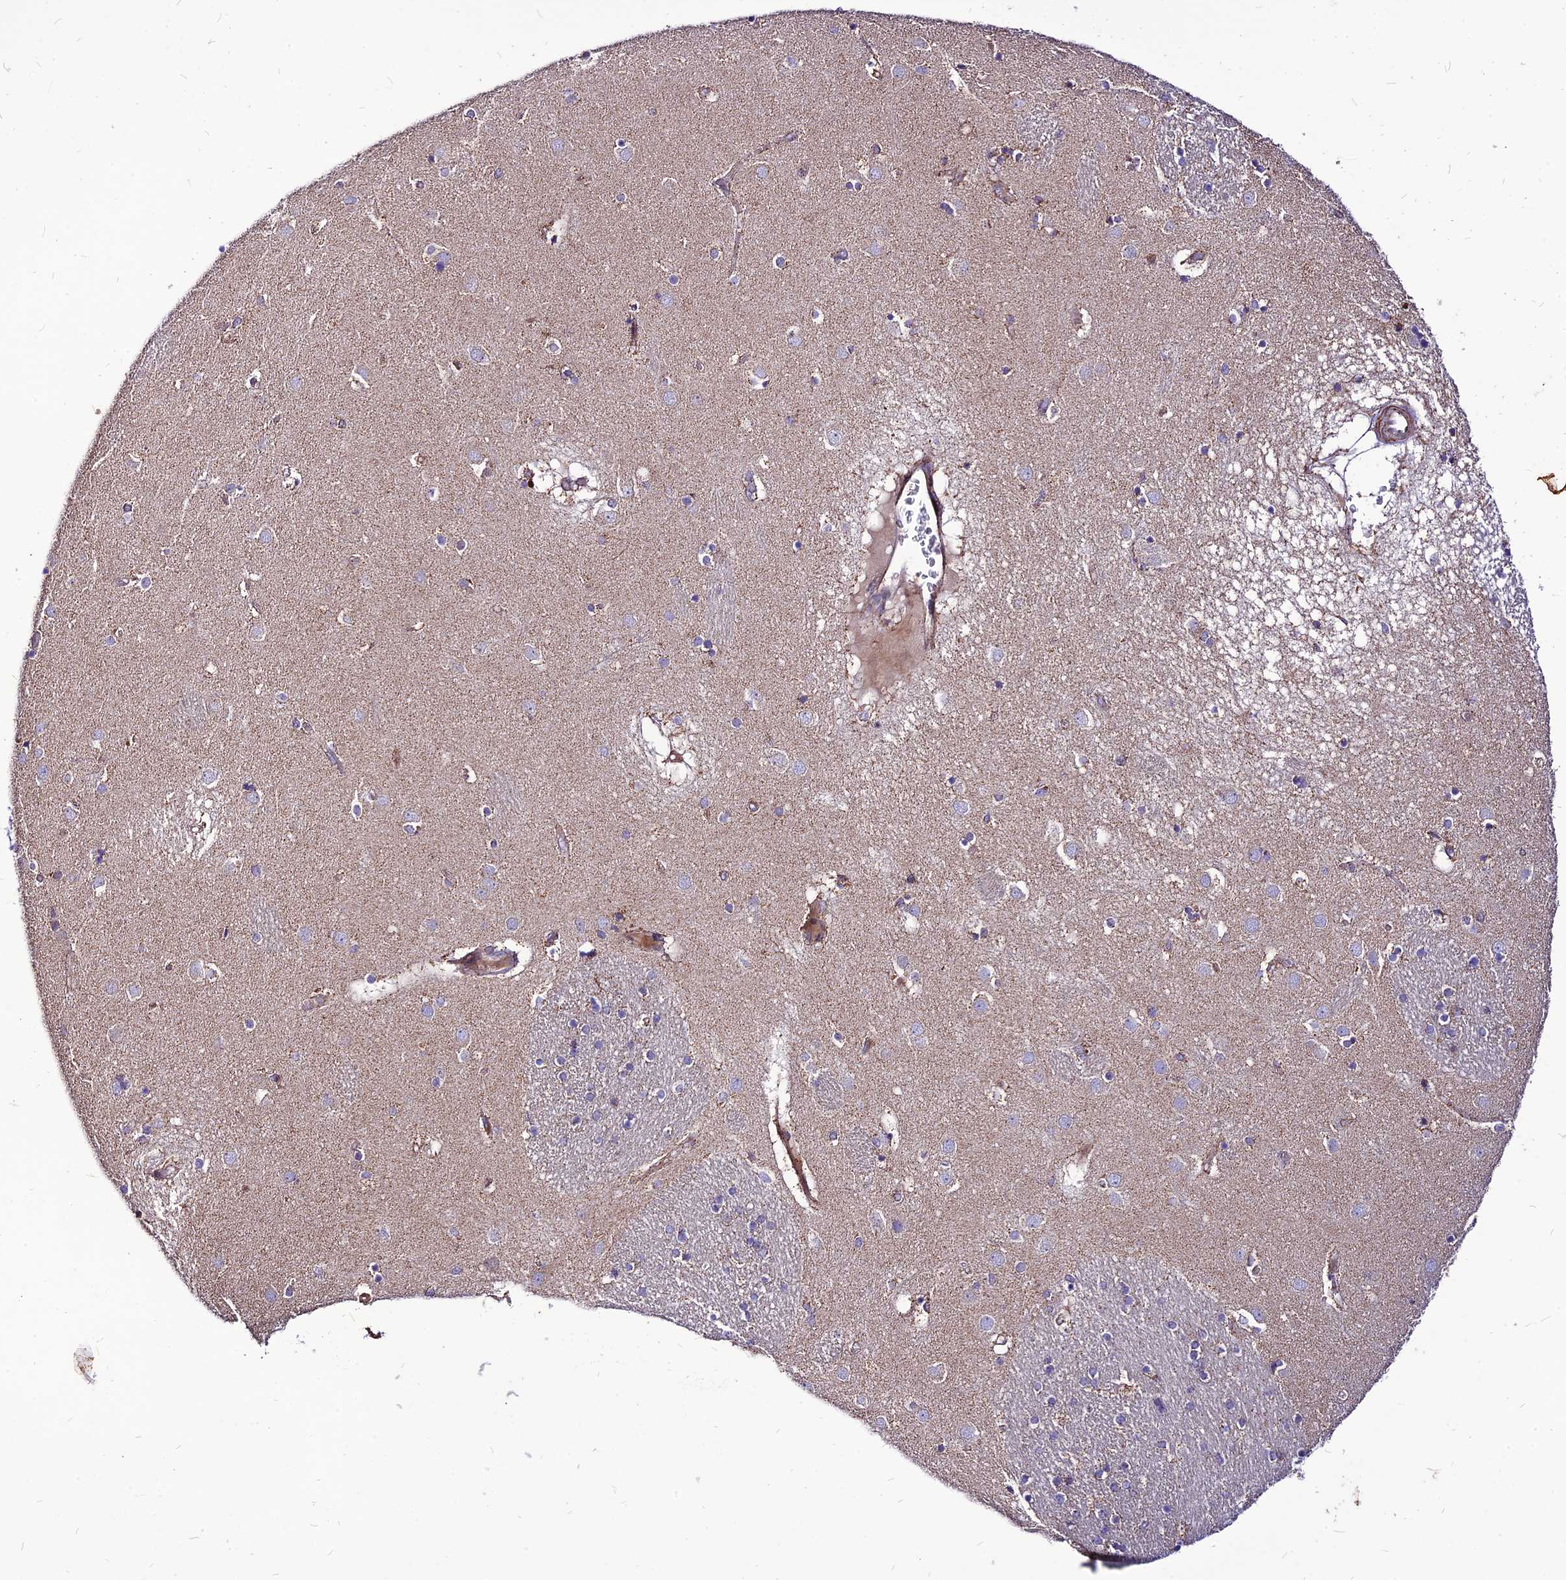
{"staining": {"intensity": "moderate", "quantity": "<25%", "location": "cytoplasmic/membranous"}, "tissue": "caudate", "cell_type": "Glial cells", "image_type": "normal", "snomed": [{"axis": "morphology", "description": "Normal tissue, NOS"}, {"axis": "topography", "description": "Lateral ventricle wall"}], "caption": "Human caudate stained for a protein (brown) exhibits moderate cytoplasmic/membranous positive staining in about <25% of glial cells.", "gene": "ECI1", "patient": {"sex": "male", "age": 70}}